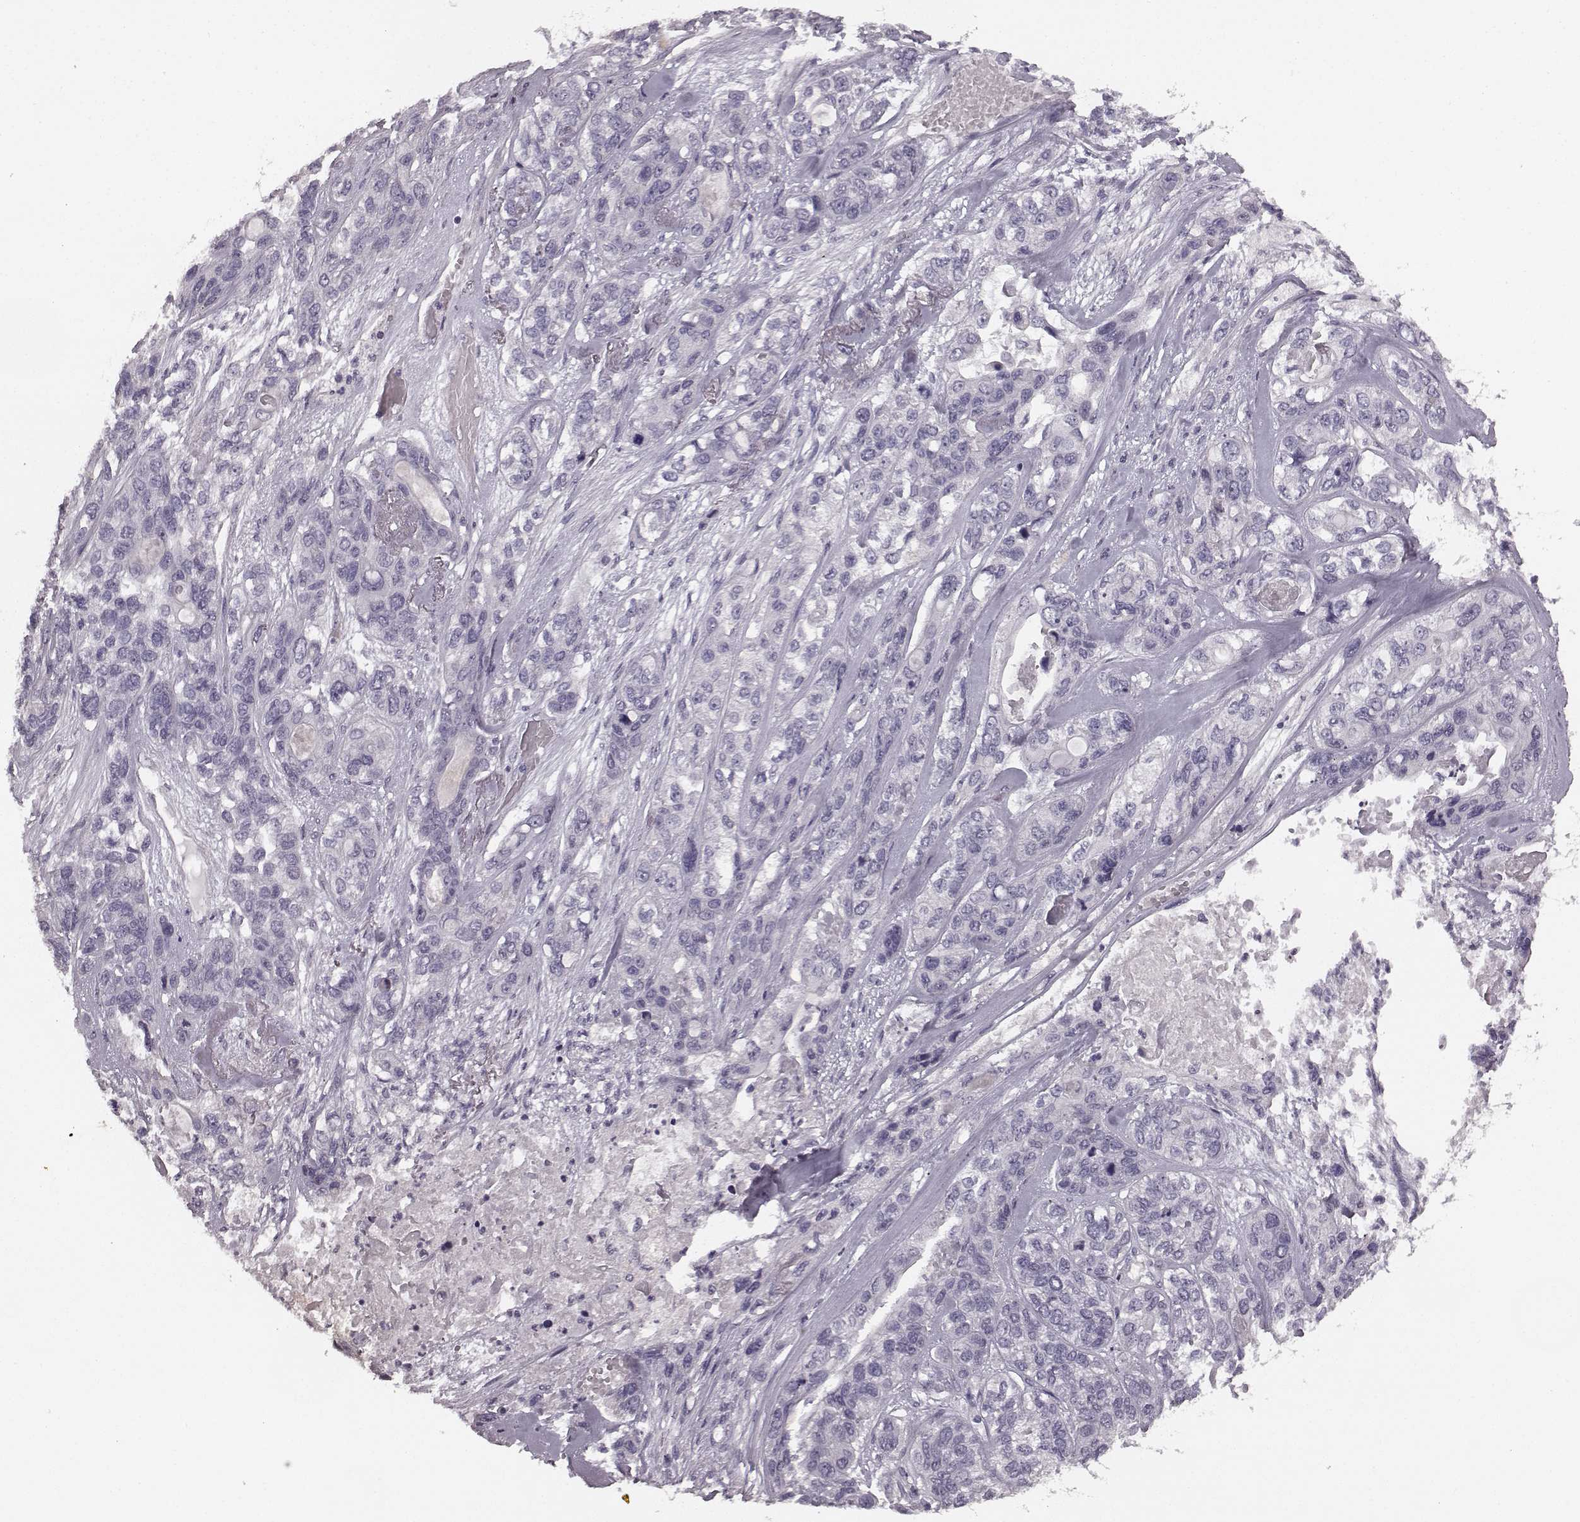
{"staining": {"intensity": "negative", "quantity": "none", "location": "none"}, "tissue": "lung cancer", "cell_type": "Tumor cells", "image_type": "cancer", "snomed": [{"axis": "morphology", "description": "Squamous cell carcinoma, NOS"}, {"axis": "topography", "description": "Lung"}], "caption": "This is an IHC micrograph of lung cancer. There is no positivity in tumor cells.", "gene": "RIT2", "patient": {"sex": "female", "age": 70}}